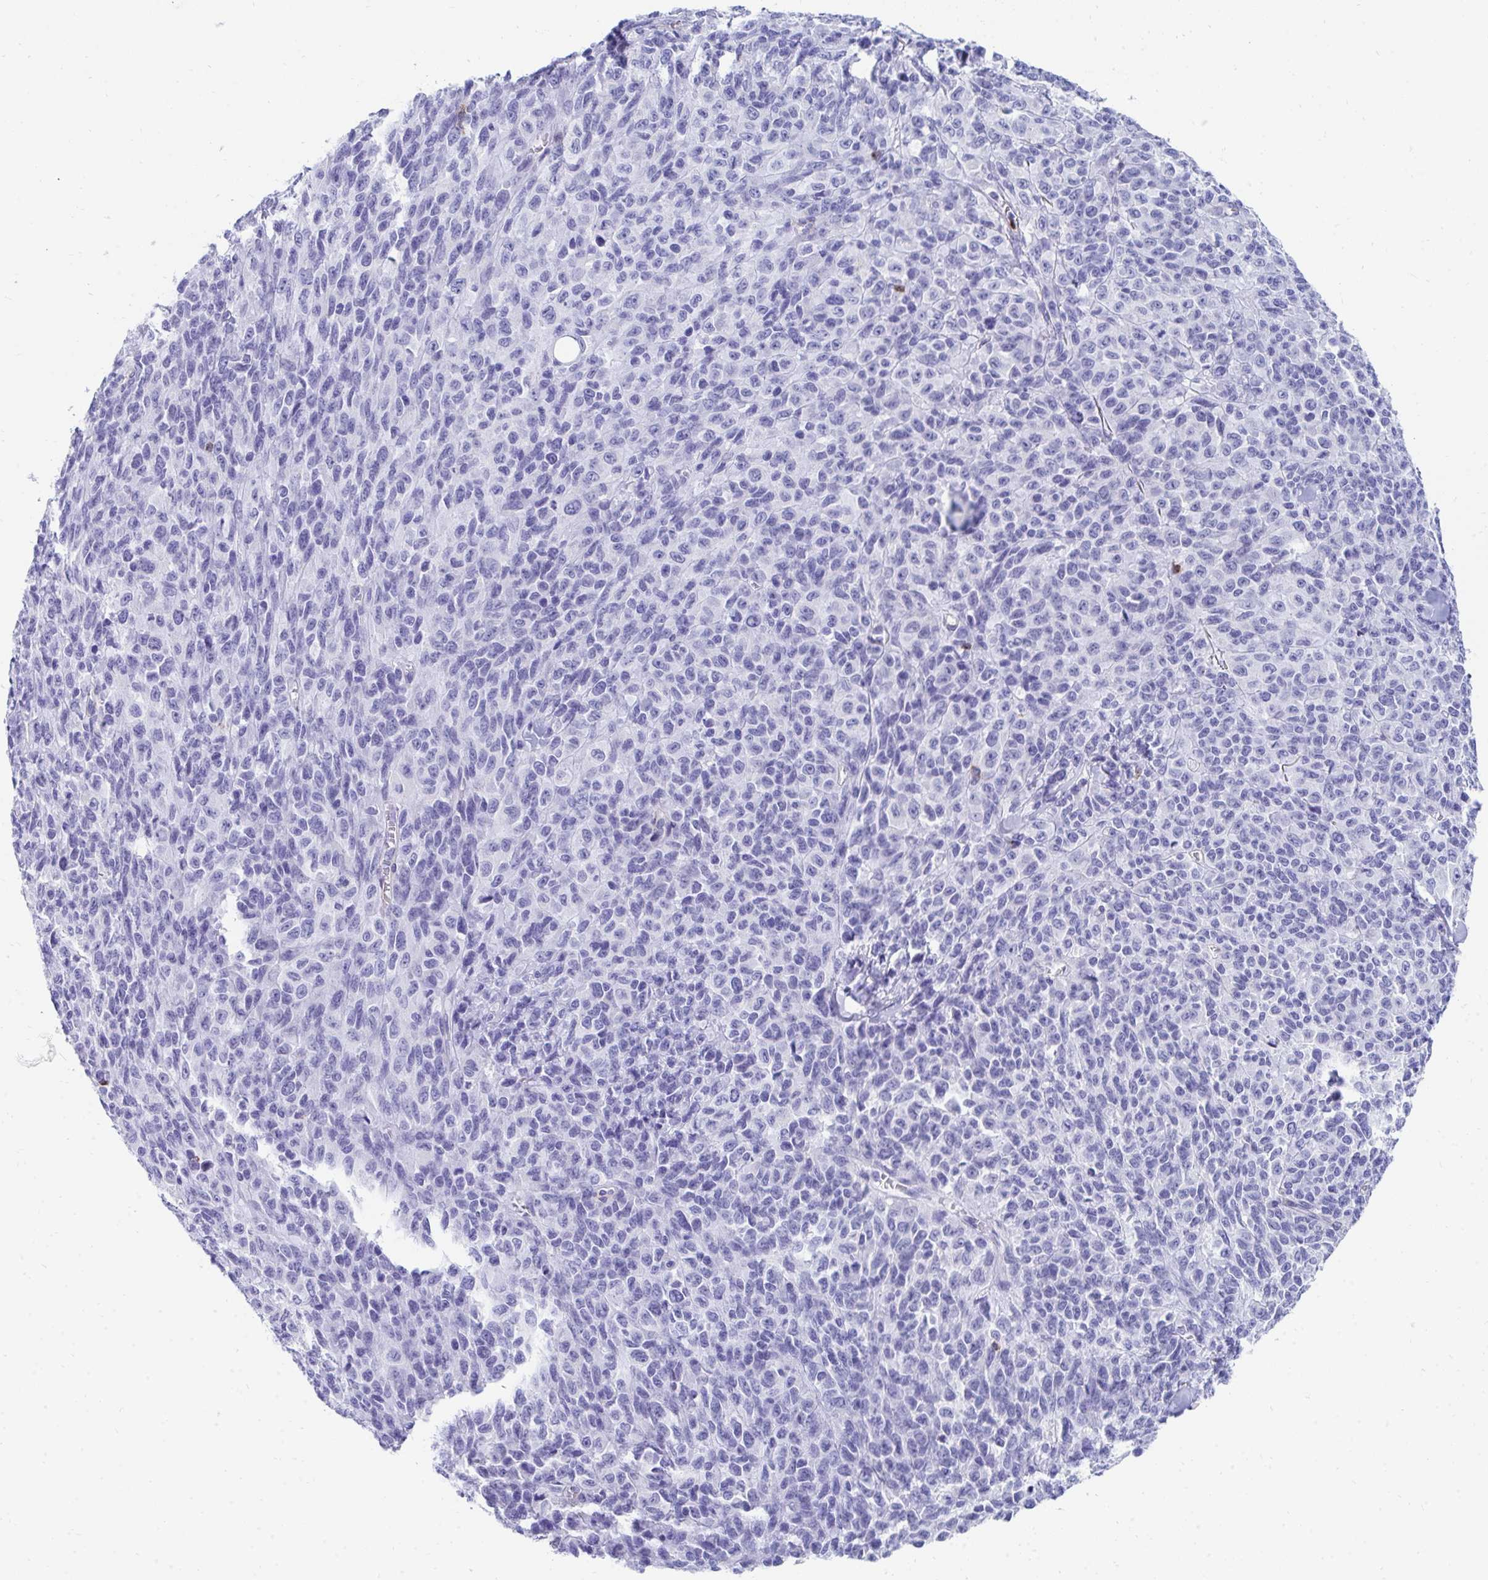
{"staining": {"intensity": "negative", "quantity": "none", "location": "none"}, "tissue": "melanoma", "cell_type": "Tumor cells", "image_type": "cancer", "snomed": [{"axis": "morphology", "description": "Malignant melanoma, NOS"}, {"axis": "topography", "description": "Skin"}], "caption": "The micrograph displays no staining of tumor cells in melanoma.", "gene": "CD7", "patient": {"sex": "female", "age": 66}}